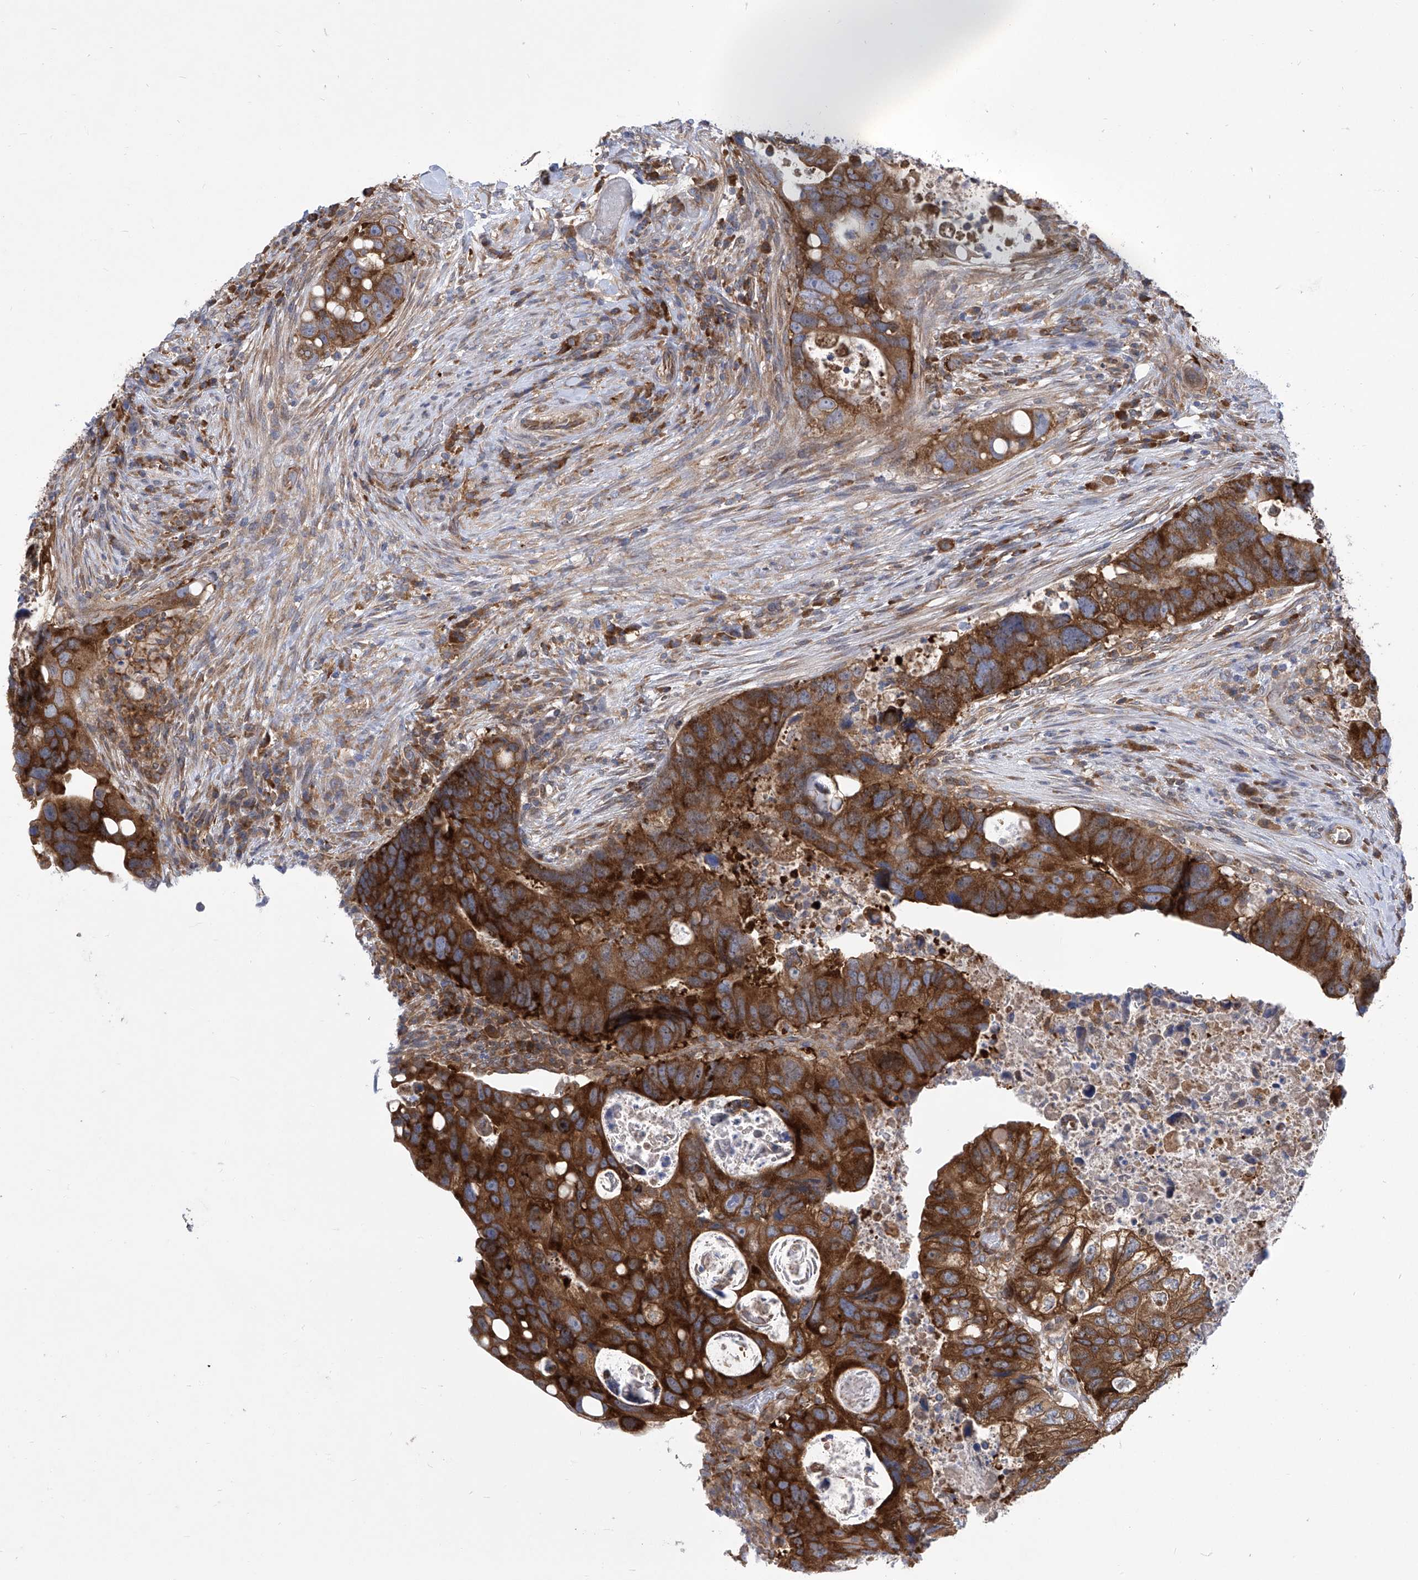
{"staining": {"intensity": "strong", "quantity": ">75%", "location": "cytoplasmic/membranous"}, "tissue": "colorectal cancer", "cell_type": "Tumor cells", "image_type": "cancer", "snomed": [{"axis": "morphology", "description": "Adenocarcinoma, NOS"}, {"axis": "topography", "description": "Rectum"}], "caption": "IHC photomicrograph of human colorectal cancer stained for a protein (brown), which reveals high levels of strong cytoplasmic/membranous positivity in approximately >75% of tumor cells.", "gene": "EIF3M", "patient": {"sex": "male", "age": 59}}